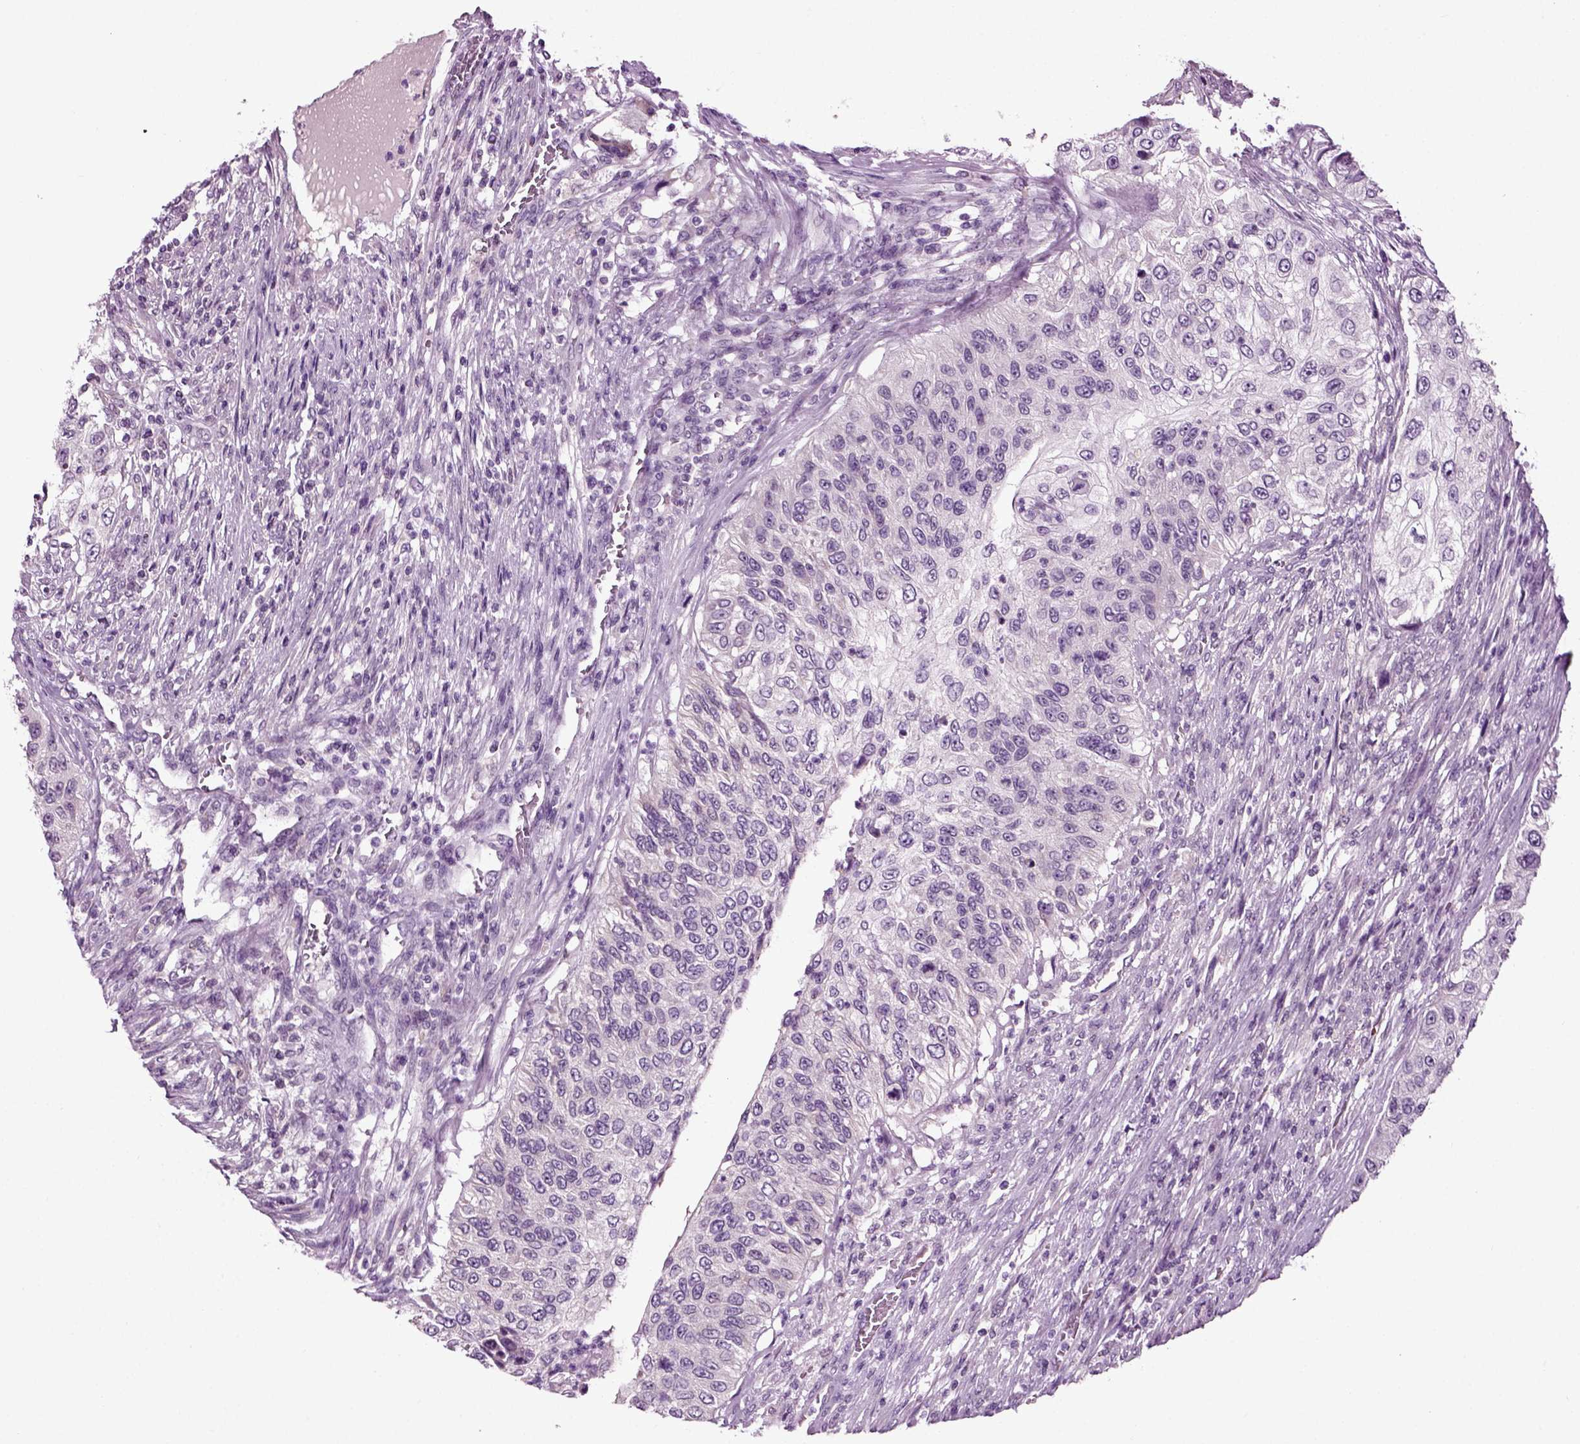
{"staining": {"intensity": "negative", "quantity": "none", "location": "none"}, "tissue": "urothelial cancer", "cell_type": "Tumor cells", "image_type": "cancer", "snomed": [{"axis": "morphology", "description": "Urothelial carcinoma, High grade"}, {"axis": "topography", "description": "Urinary bladder"}], "caption": "Tumor cells are negative for brown protein staining in urothelial carcinoma (high-grade).", "gene": "SPATA17", "patient": {"sex": "female", "age": 60}}